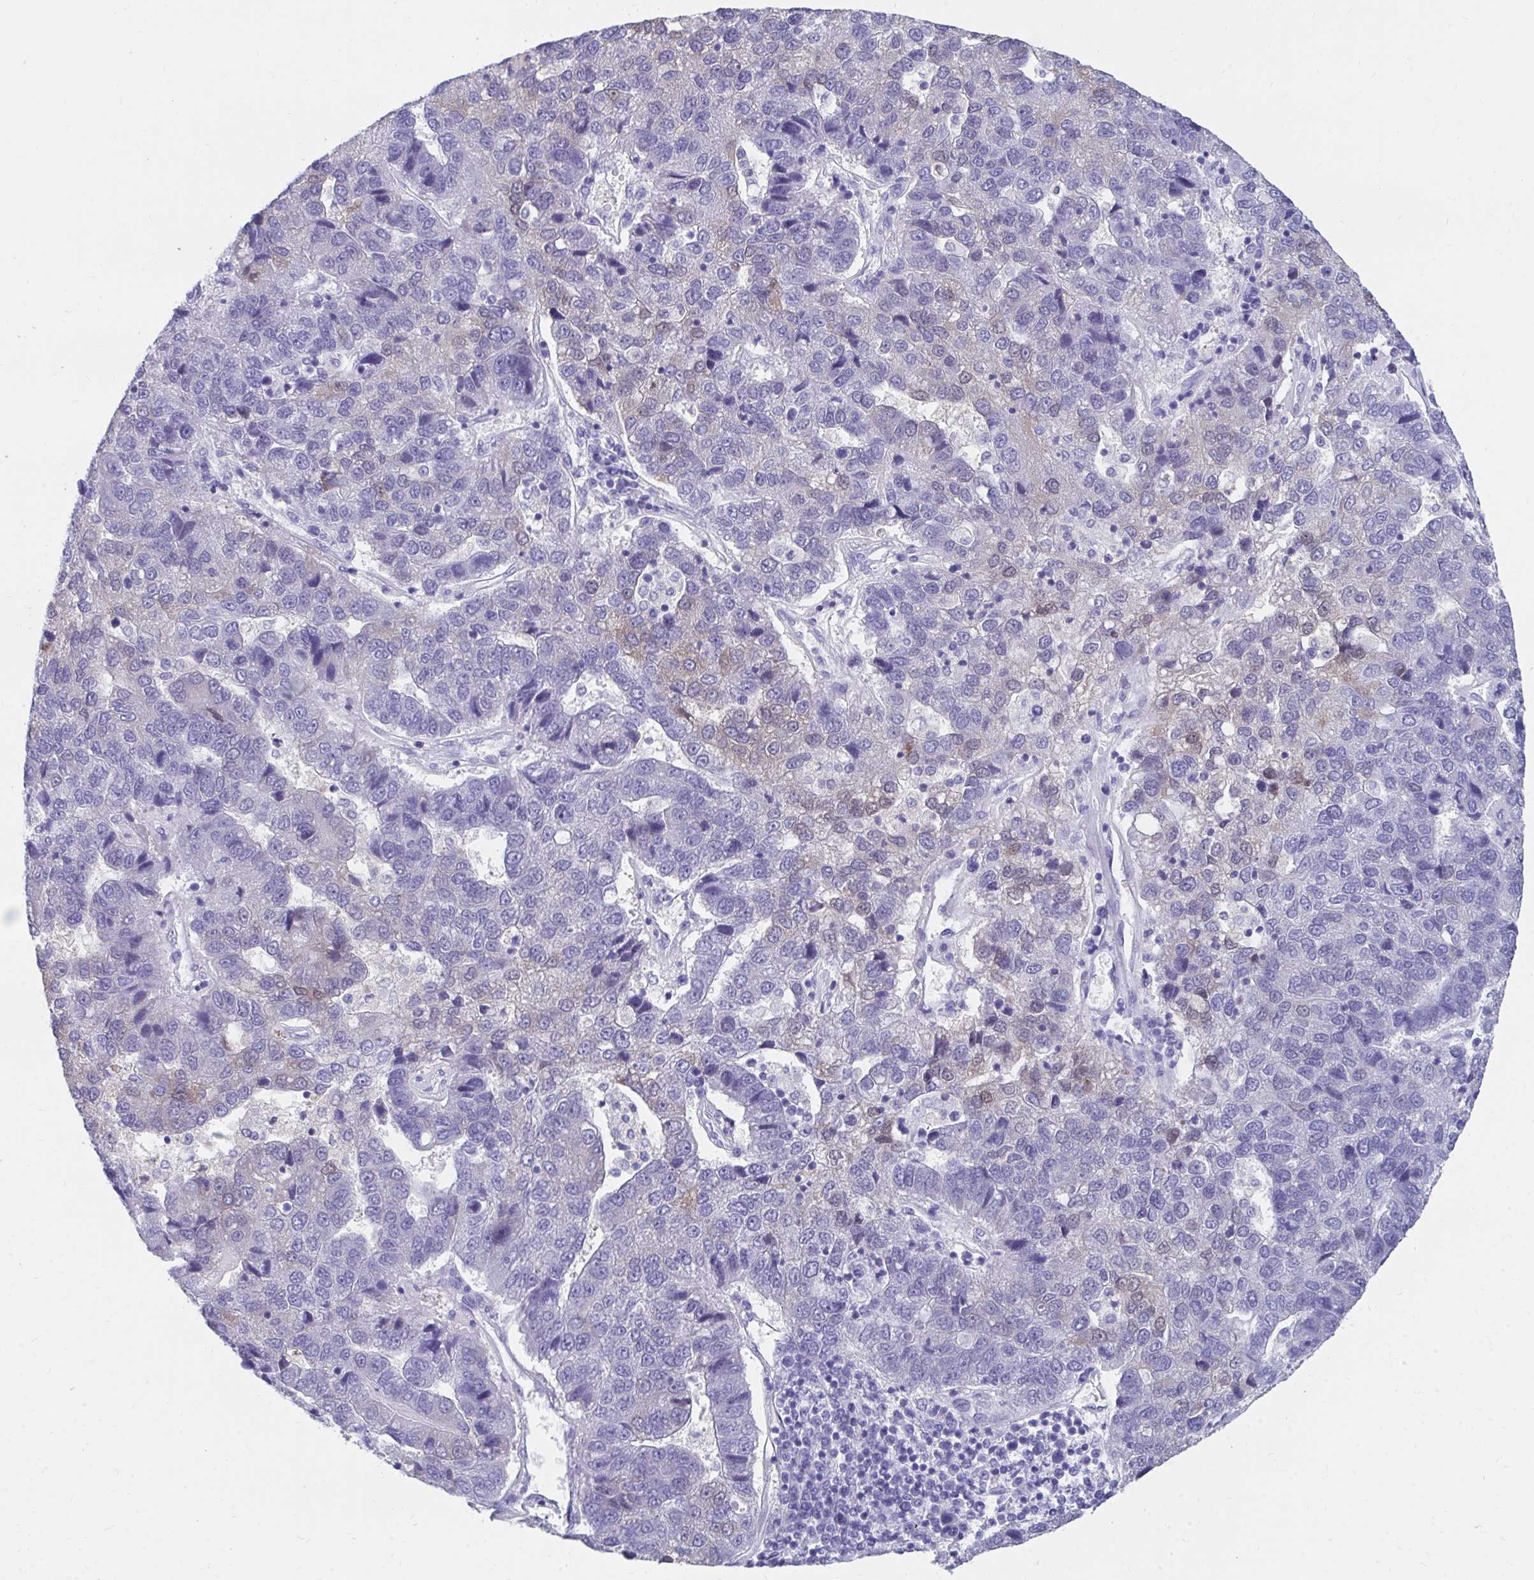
{"staining": {"intensity": "negative", "quantity": "none", "location": "none"}, "tissue": "pancreatic cancer", "cell_type": "Tumor cells", "image_type": "cancer", "snomed": [{"axis": "morphology", "description": "Adenocarcinoma, NOS"}, {"axis": "topography", "description": "Pancreas"}], "caption": "This is an immunohistochemistry (IHC) image of human pancreatic adenocarcinoma. There is no expression in tumor cells.", "gene": "HGD", "patient": {"sex": "female", "age": 61}}